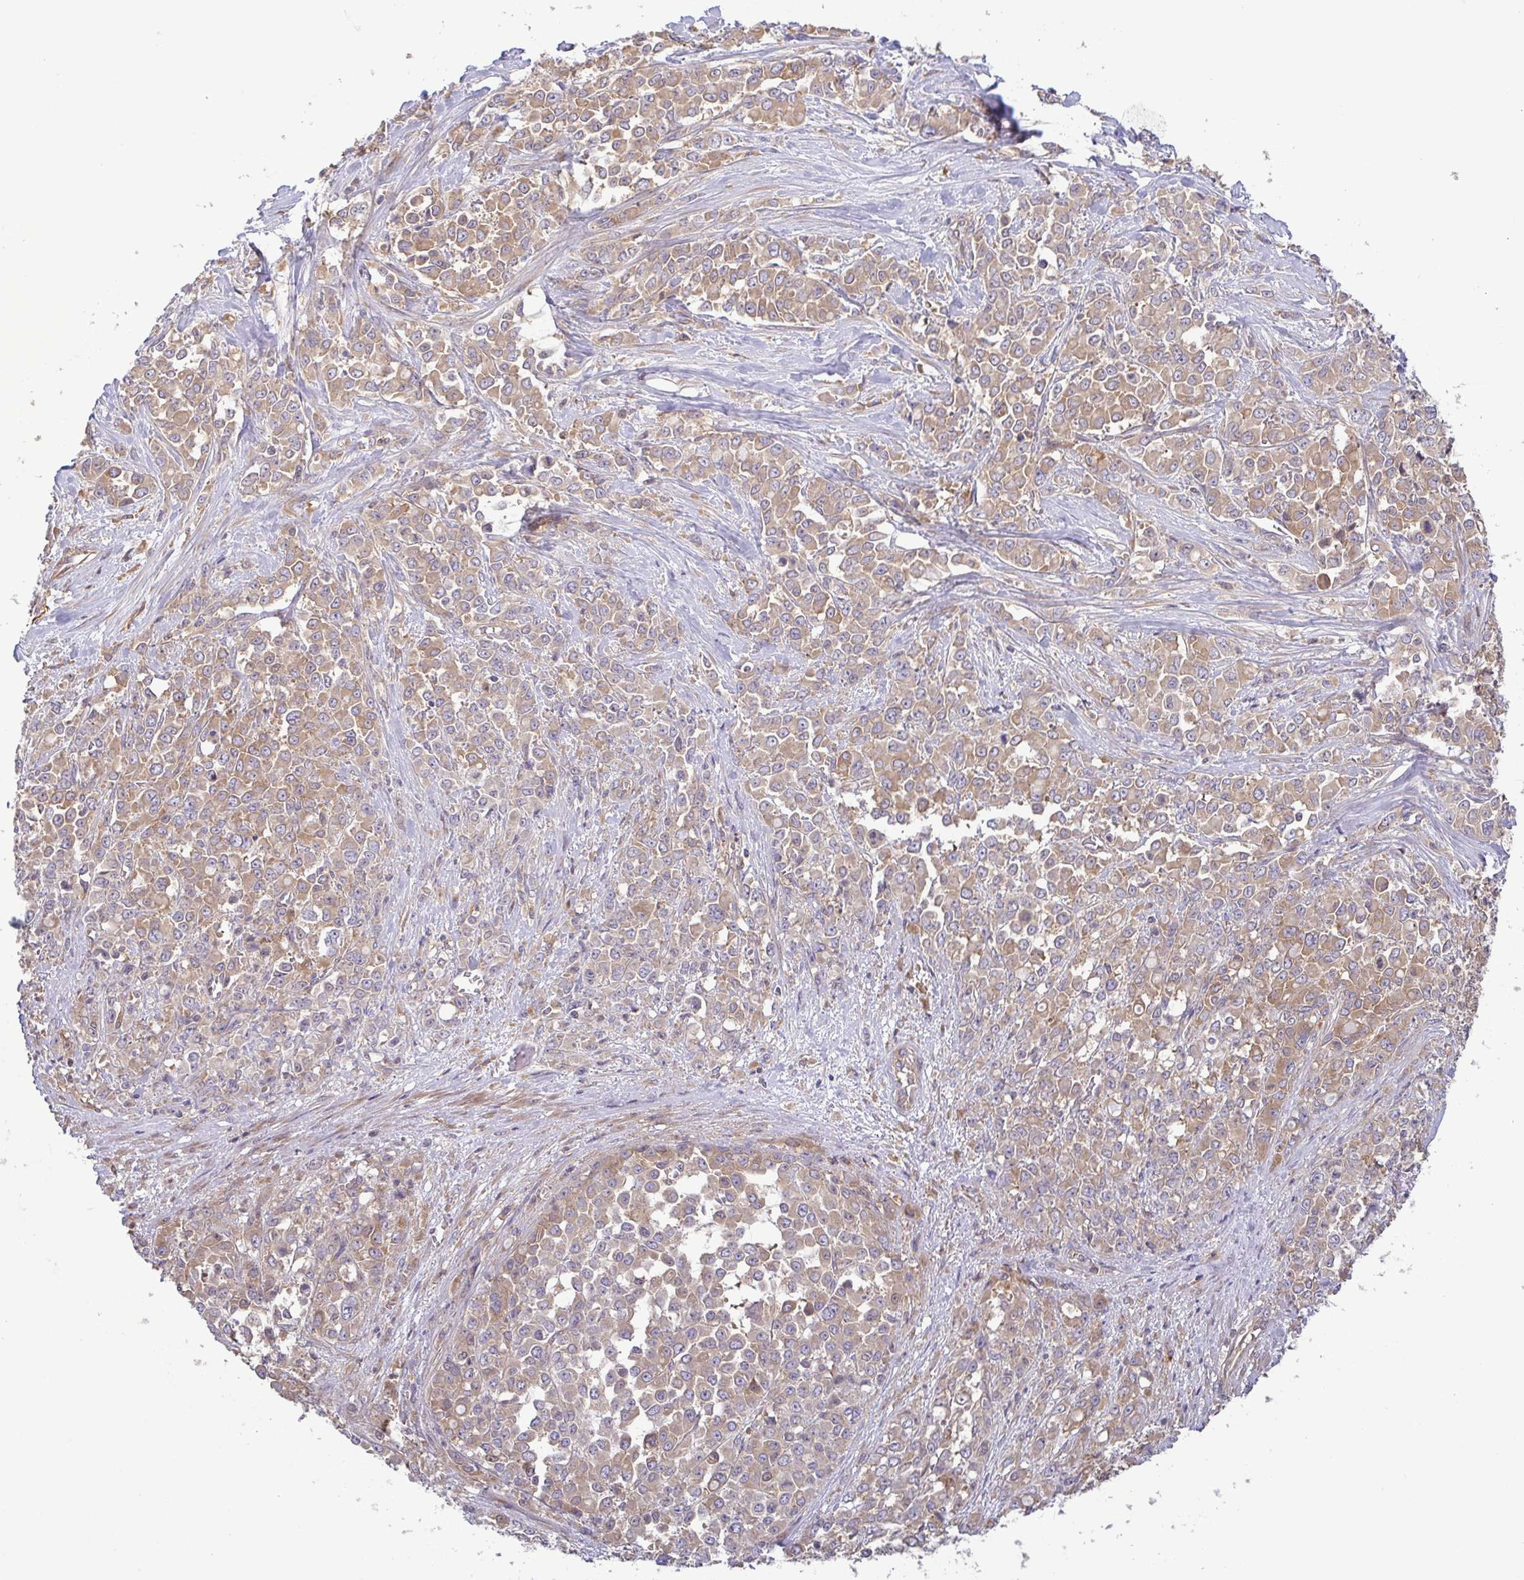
{"staining": {"intensity": "moderate", "quantity": ">75%", "location": "cytoplasmic/membranous"}, "tissue": "stomach cancer", "cell_type": "Tumor cells", "image_type": "cancer", "snomed": [{"axis": "morphology", "description": "Adenocarcinoma, NOS"}, {"axis": "topography", "description": "Stomach"}], "caption": "Human stomach cancer stained for a protein (brown) shows moderate cytoplasmic/membranous positive expression in approximately >75% of tumor cells.", "gene": "LMF2", "patient": {"sex": "female", "age": 76}}